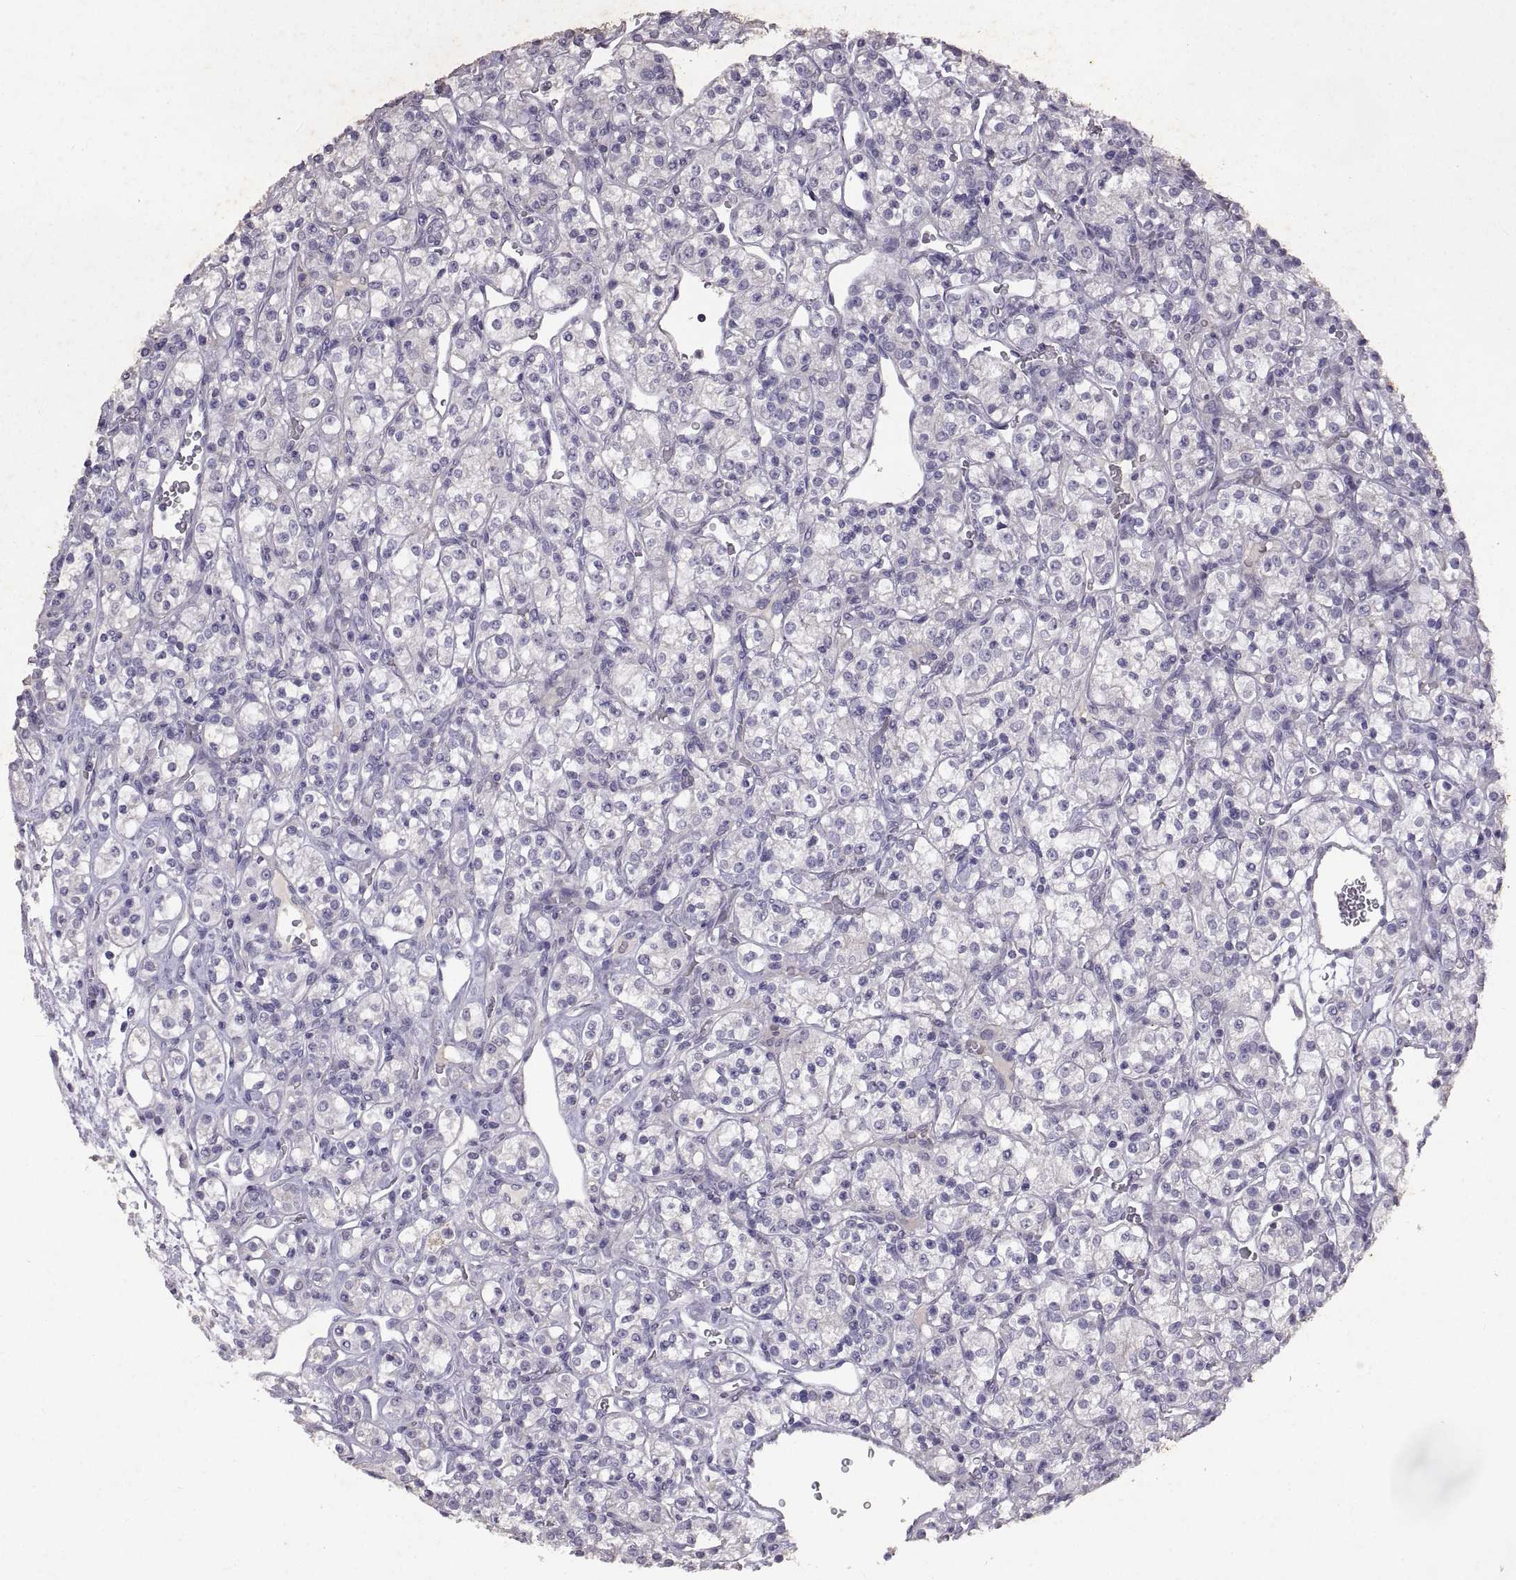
{"staining": {"intensity": "negative", "quantity": "none", "location": "none"}, "tissue": "renal cancer", "cell_type": "Tumor cells", "image_type": "cancer", "snomed": [{"axis": "morphology", "description": "Adenocarcinoma, NOS"}, {"axis": "topography", "description": "Kidney"}], "caption": "The image shows no staining of tumor cells in renal cancer.", "gene": "DEFB136", "patient": {"sex": "male", "age": 77}}